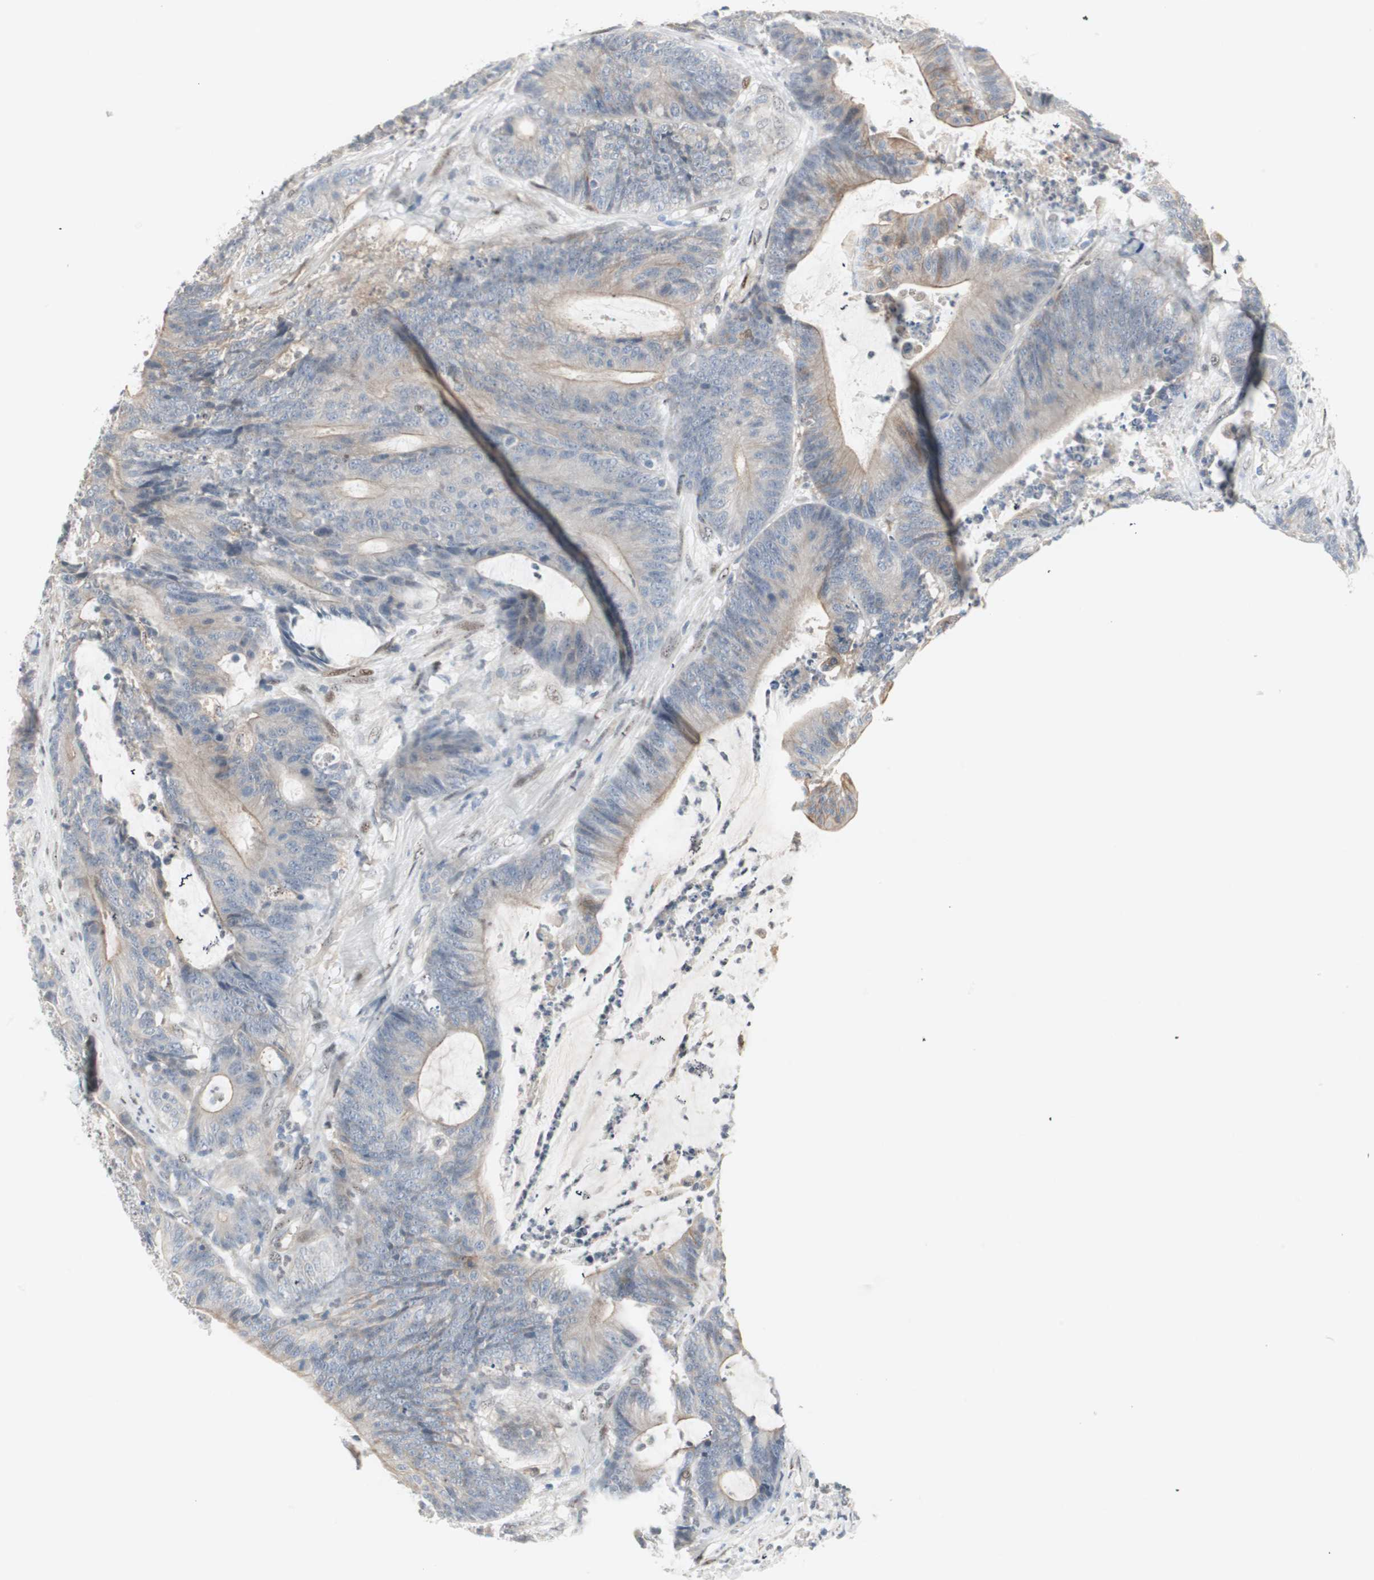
{"staining": {"intensity": "moderate", "quantity": "<25%", "location": "cytoplasmic/membranous"}, "tissue": "colorectal cancer", "cell_type": "Tumor cells", "image_type": "cancer", "snomed": [{"axis": "morphology", "description": "Adenocarcinoma, NOS"}, {"axis": "topography", "description": "Colon"}], "caption": "A high-resolution photomicrograph shows immunohistochemistry staining of adenocarcinoma (colorectal), which displays moderate cytoplasmic/membranous staining in approximately <25% of tumor cells.", "gene": "CAND2", "patient": {"sex": "female", "age": 84}}